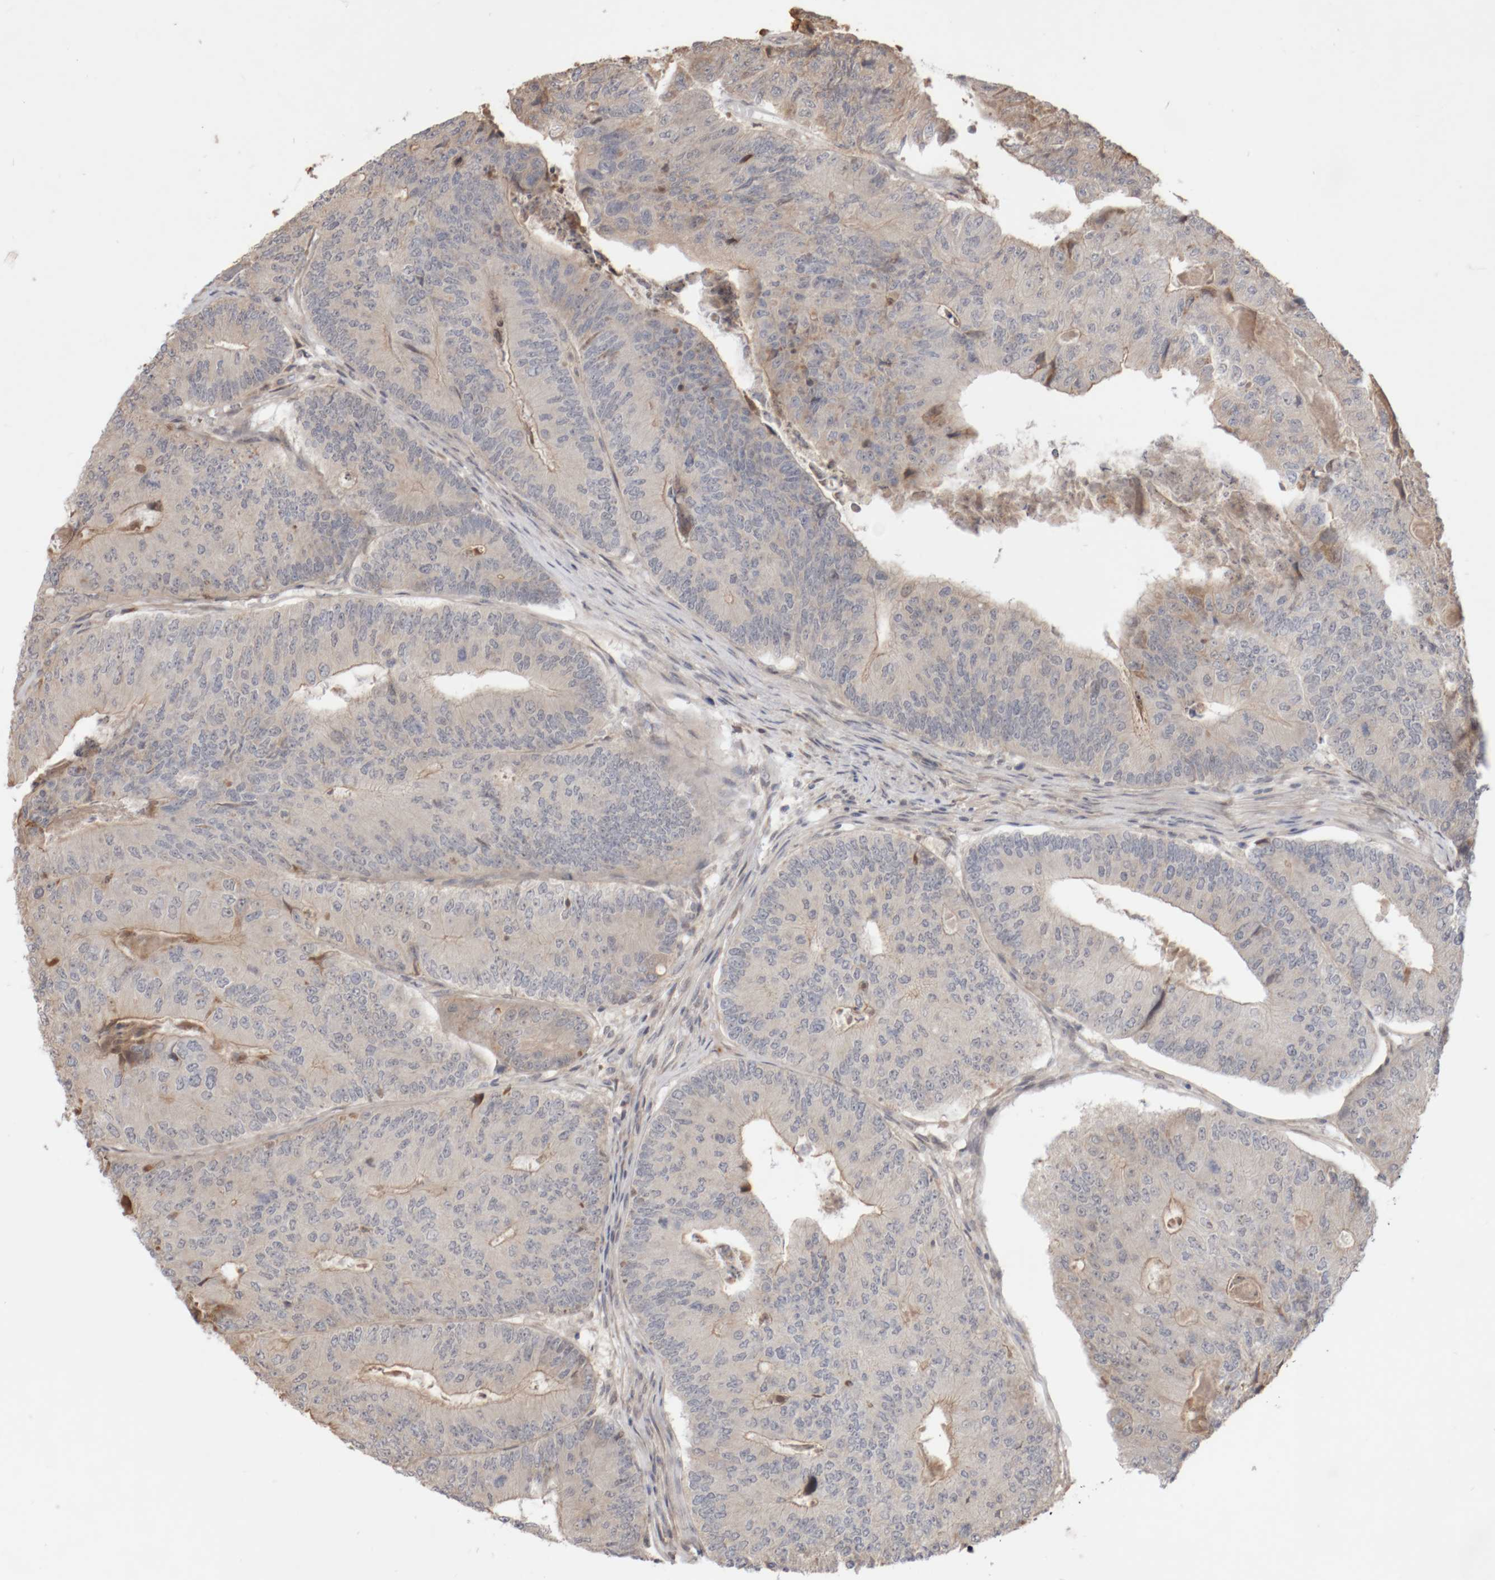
{"staining": {"intensity": "negative", "quantity": "none", "location": "none"}, "tissue": "colorectal cancer", "cell_type": "Tumor cells", "image_type": "cancer", "snomed": [{"axis": "morphology", "description": "Adenocarcinoma, NOS"}, {"axis": "topography", "description": "Colon"}], "caption": "This is an immunohistochemistry photomicrograph of human colorectal adenocarcinoma. There is no positivity in tumor cells.", "gene": "DPH7", "patient": {"sex": "female", "age": 67}}